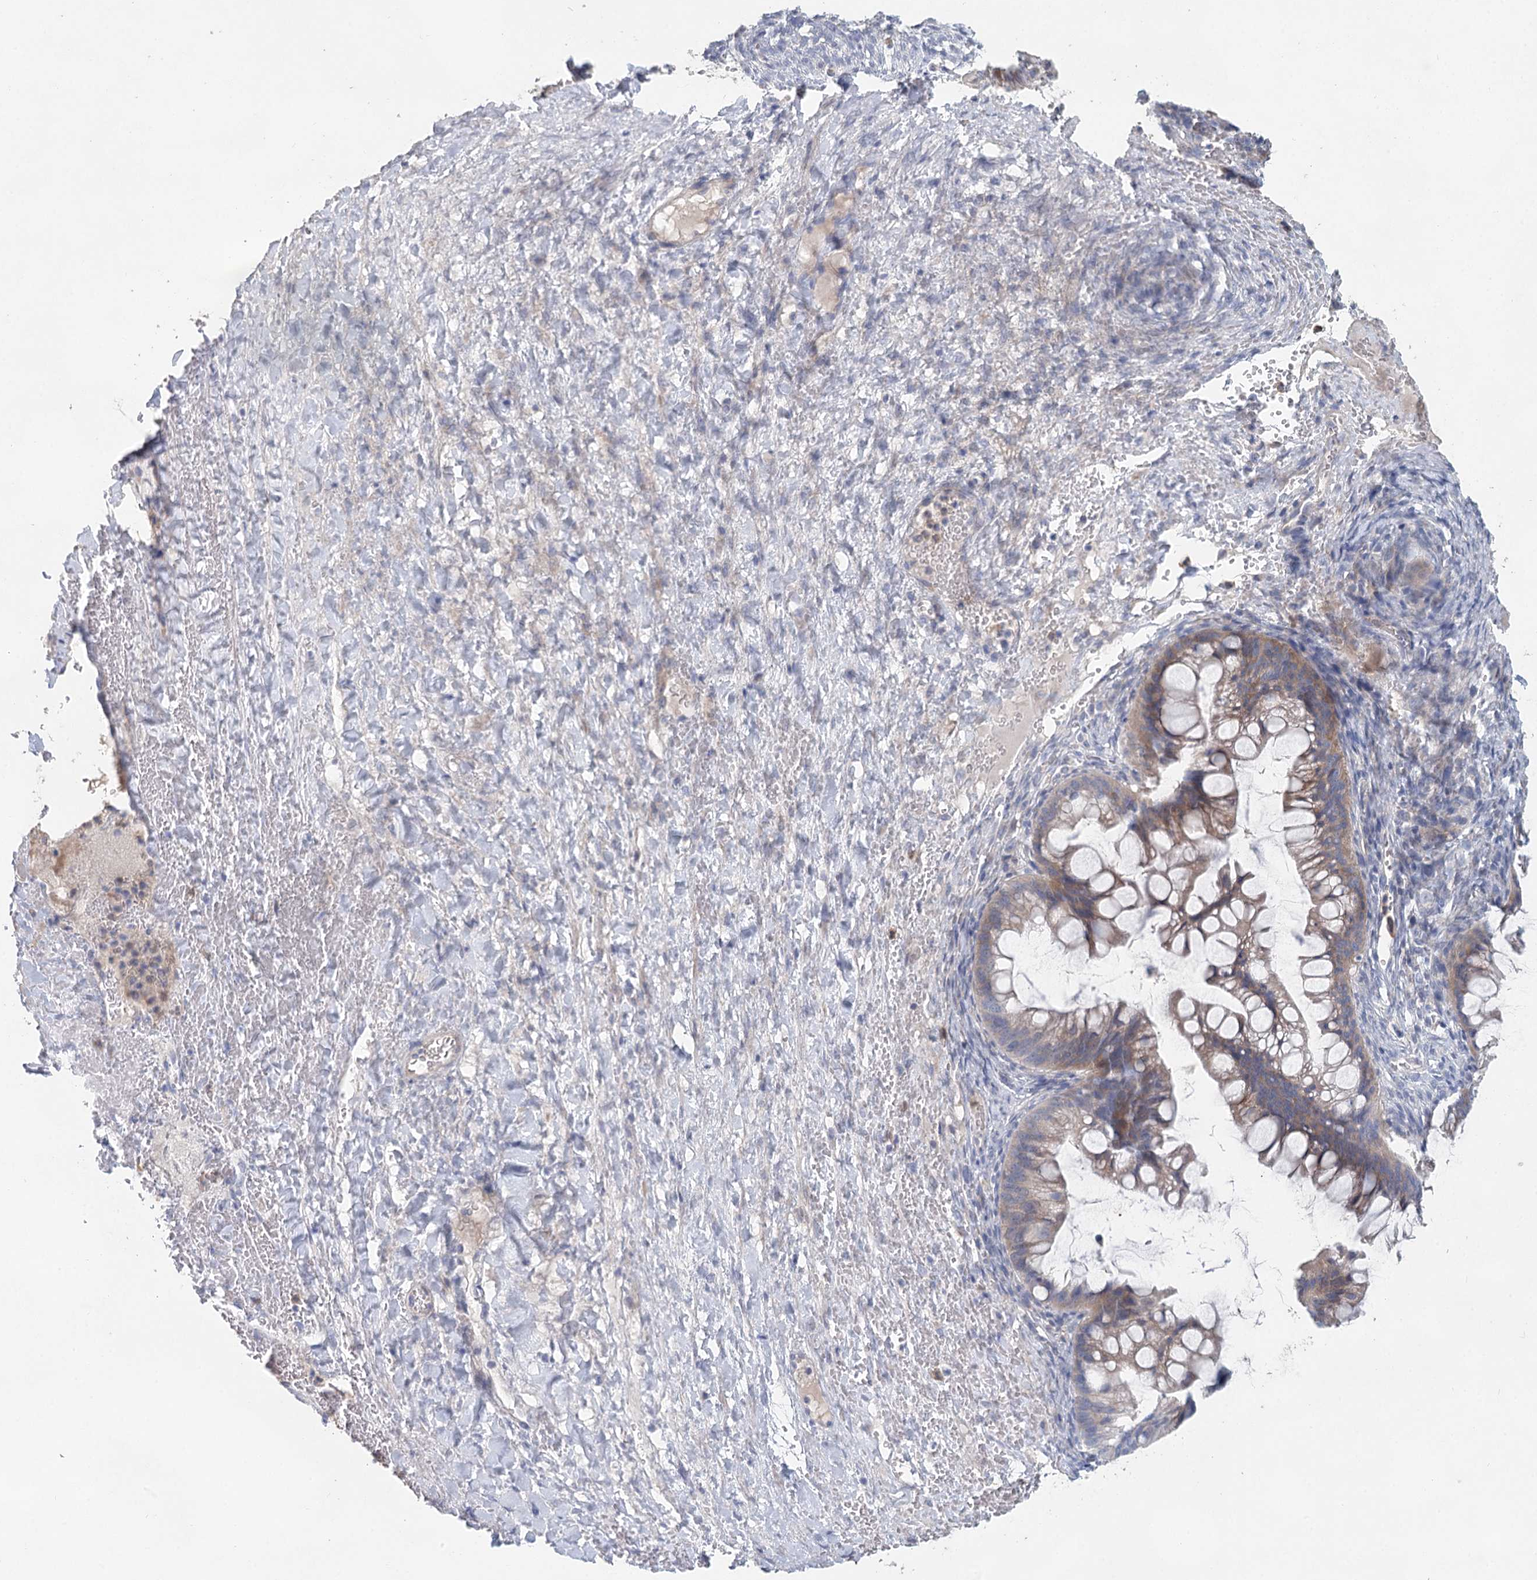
{"staining": {"intensity": "weak", "quantity": "25%-75%", "location": "cytoplasmic/membranous"}, "tissue": "ovarian cancer", "cell_type": "Tumor cells", "image_type": "cancer", "snomed": [{"axis": "morphology", "description": "Cystadenocarcinoma, mucinous, NOS"}, {"axis": "topography", "description": "Ovary"}], "caption": "IHC of ovarian mucinous cystadenocarcinoma reveals low levels of weak cytoplasmic/membranous staining in approximately 25%-75% of tumor cells.", "gene": "MYL6B", "patient": {"sex": "female", "age": 73}}